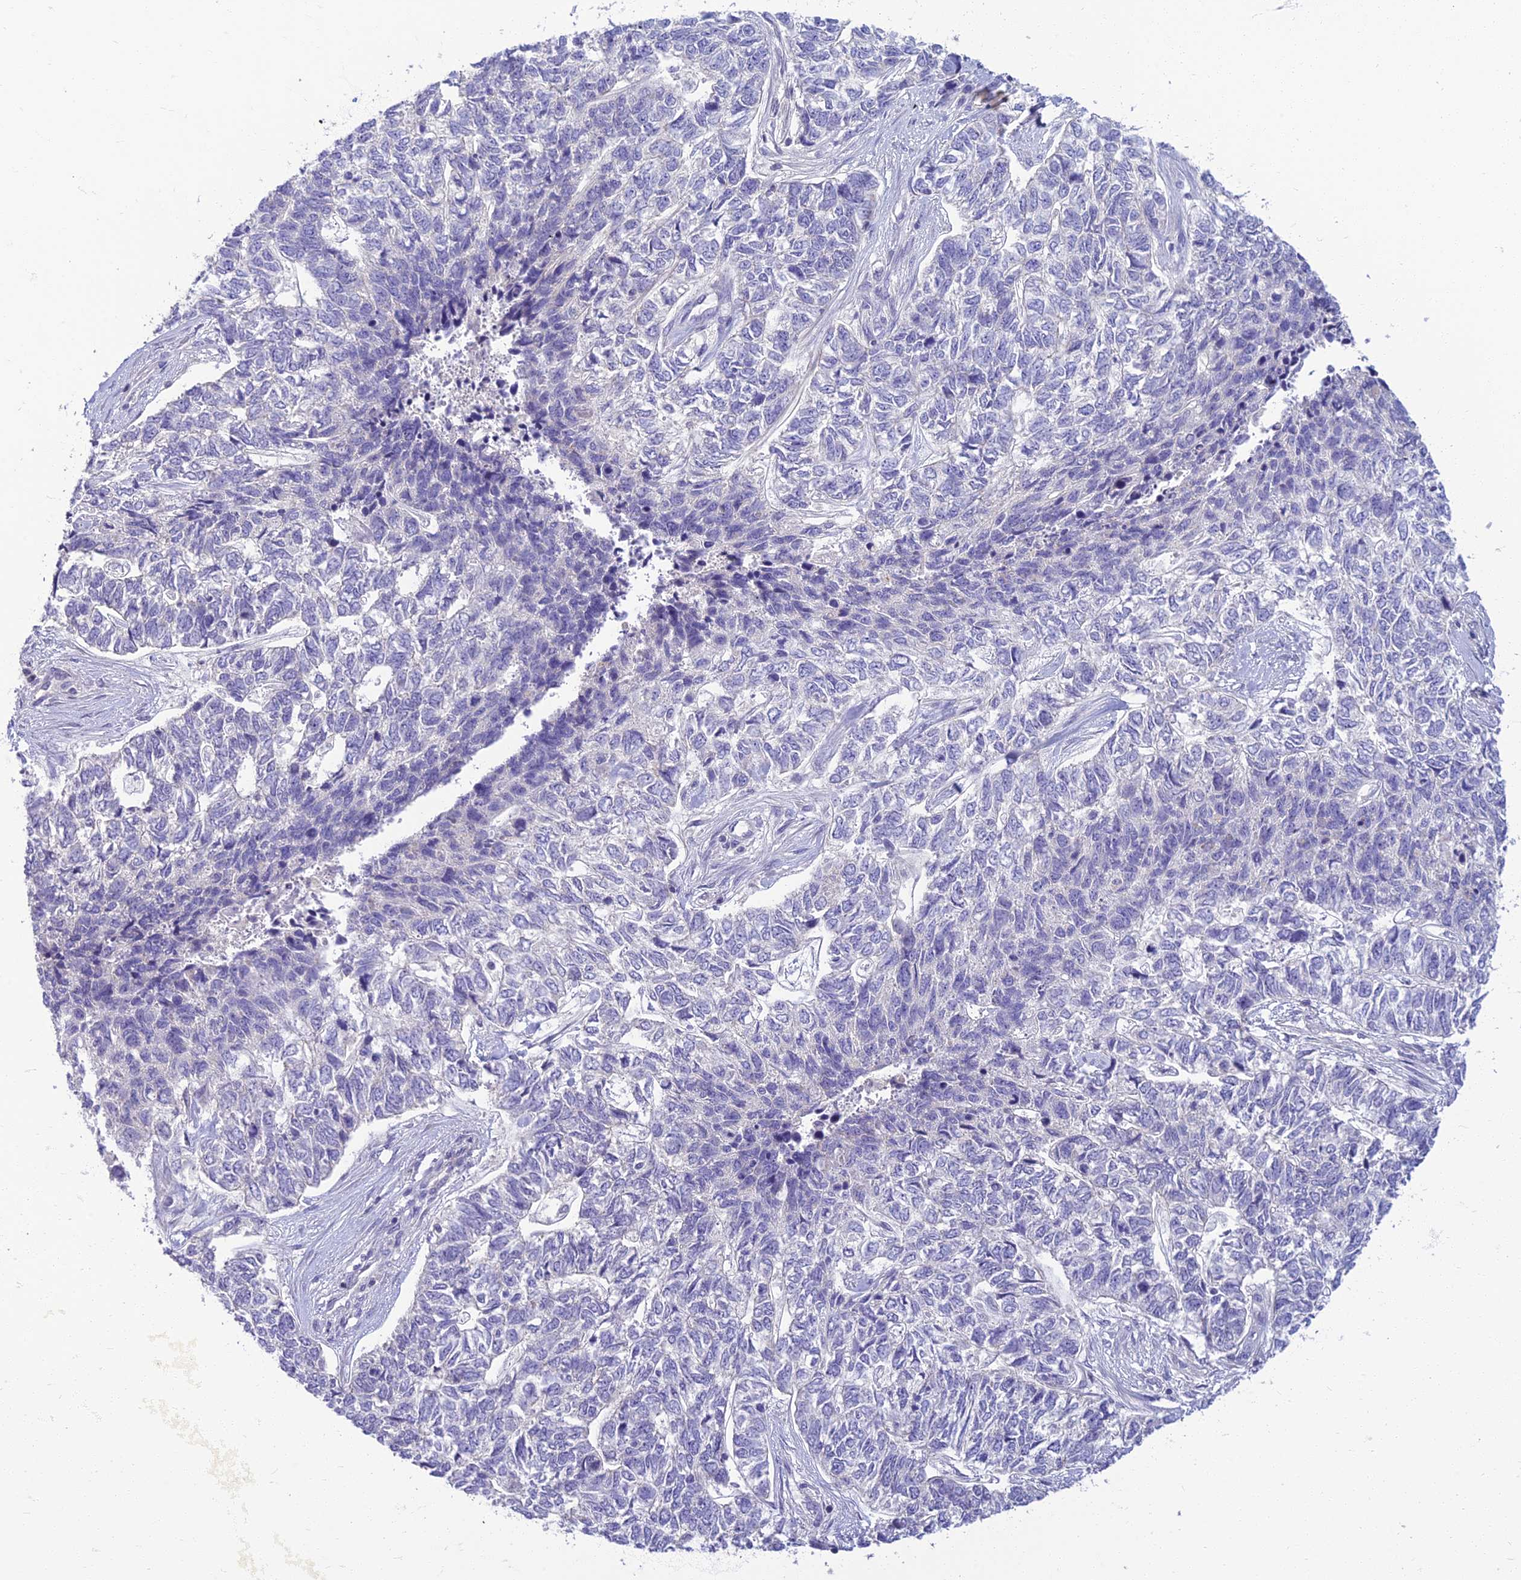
{"staining": {"intensity": "negative", "quantity": "none", "location": "none"}, "tissue": "skin cancer", "cell_type": "Tumor cells", "image_type": "cancer", "snomed": [{"axis": "morphology", "description": "Basal cell carcinoma"}, {"axis": "topography", "description": "Skin"}], "caption": "High power microscopy histopathology image of an immunohistochemistry (IHC) histopathology image of skin cancer (basal cell carcinoma), revealing no significant expression in tumor cells.", "gene": "CLIP4", "patient": {"sex": "female", "age": 65}}